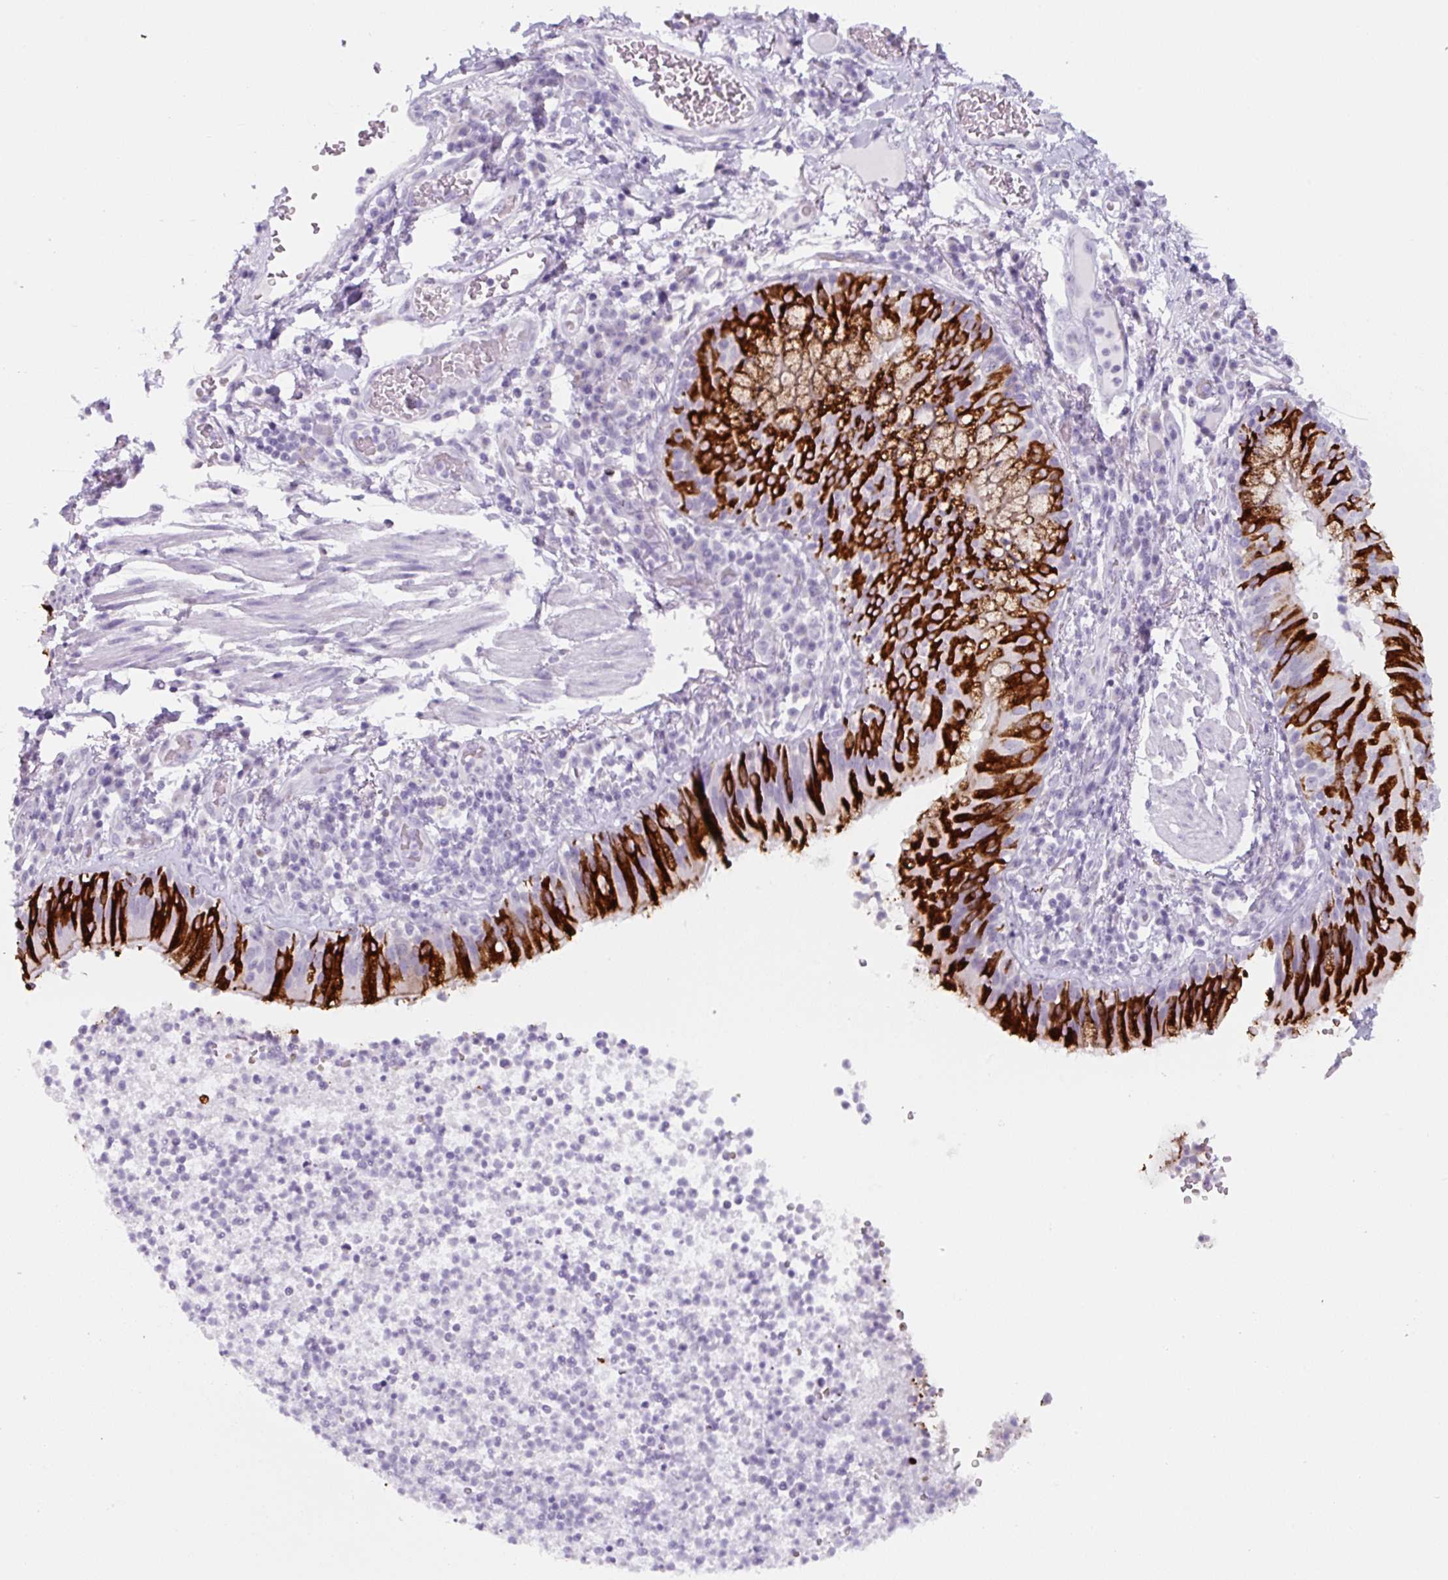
{"staining": {"intensity": "strong", "quantity": "25%-75%", "location": "cytoplasmic/membranous"}, "tissue": "bronchus", "cell_type": "Respiratory epithelial cells", "image_type": "normal", "snomed": [{"axis": "morphology", "description": "Normal tissue, NOS"}, {"axis": "topography", "description": "Cartilage tissue"}, {"axis": "topography", "description": "Bronchus"}], "caption": "Immunohistochemical staining of unremarkable human bronchus reveals strong cytoplasmic/membranous protein positivity in about 25%-75% of respiratory epithelial cells.", "gene": "TNFRSF8", "patient": {"sex": "male", "age": 56}}